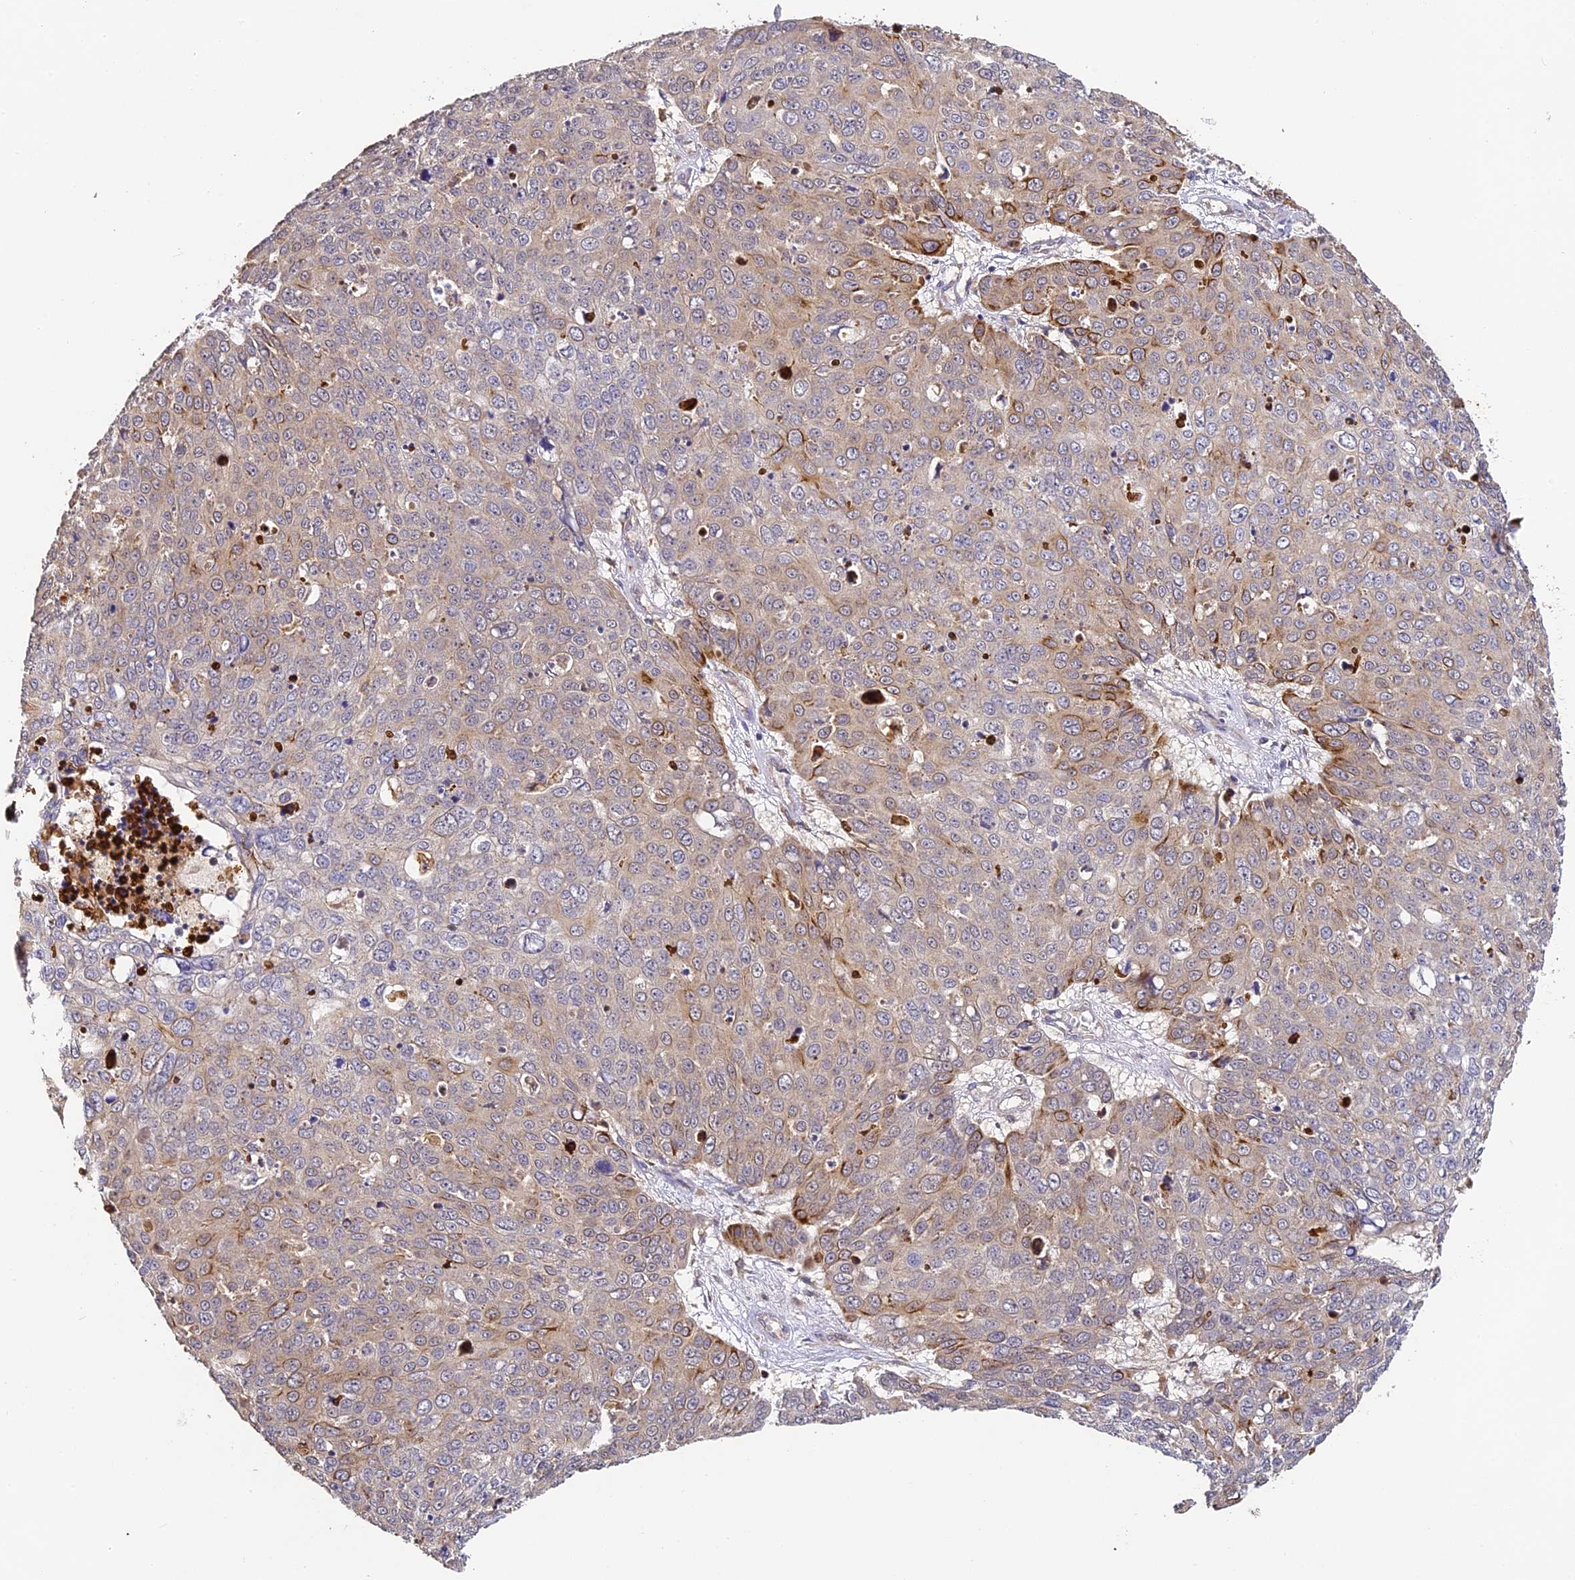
{"staining": {"intensity": "moderate", "quantity": "25%-75%", "location": "cytoplasmic/membranous"}, "tissue": "skin cancer", "cell_type": "Tumor cells", "image_type": "cancer", "snomed": [{"axis": "morphology", "description": "Squamous cell carcinoma, NOS"}, {"axis": "topography", "description": "Skin"}], "caption": "About 25%-75% of tumor cells in skin cancer display moderate cytoplasmic/membranous protein staining as visualized by brown immunohistochemical staining.", "gene": "YAE1", "patient": {"sex": "male", "age": 71}}